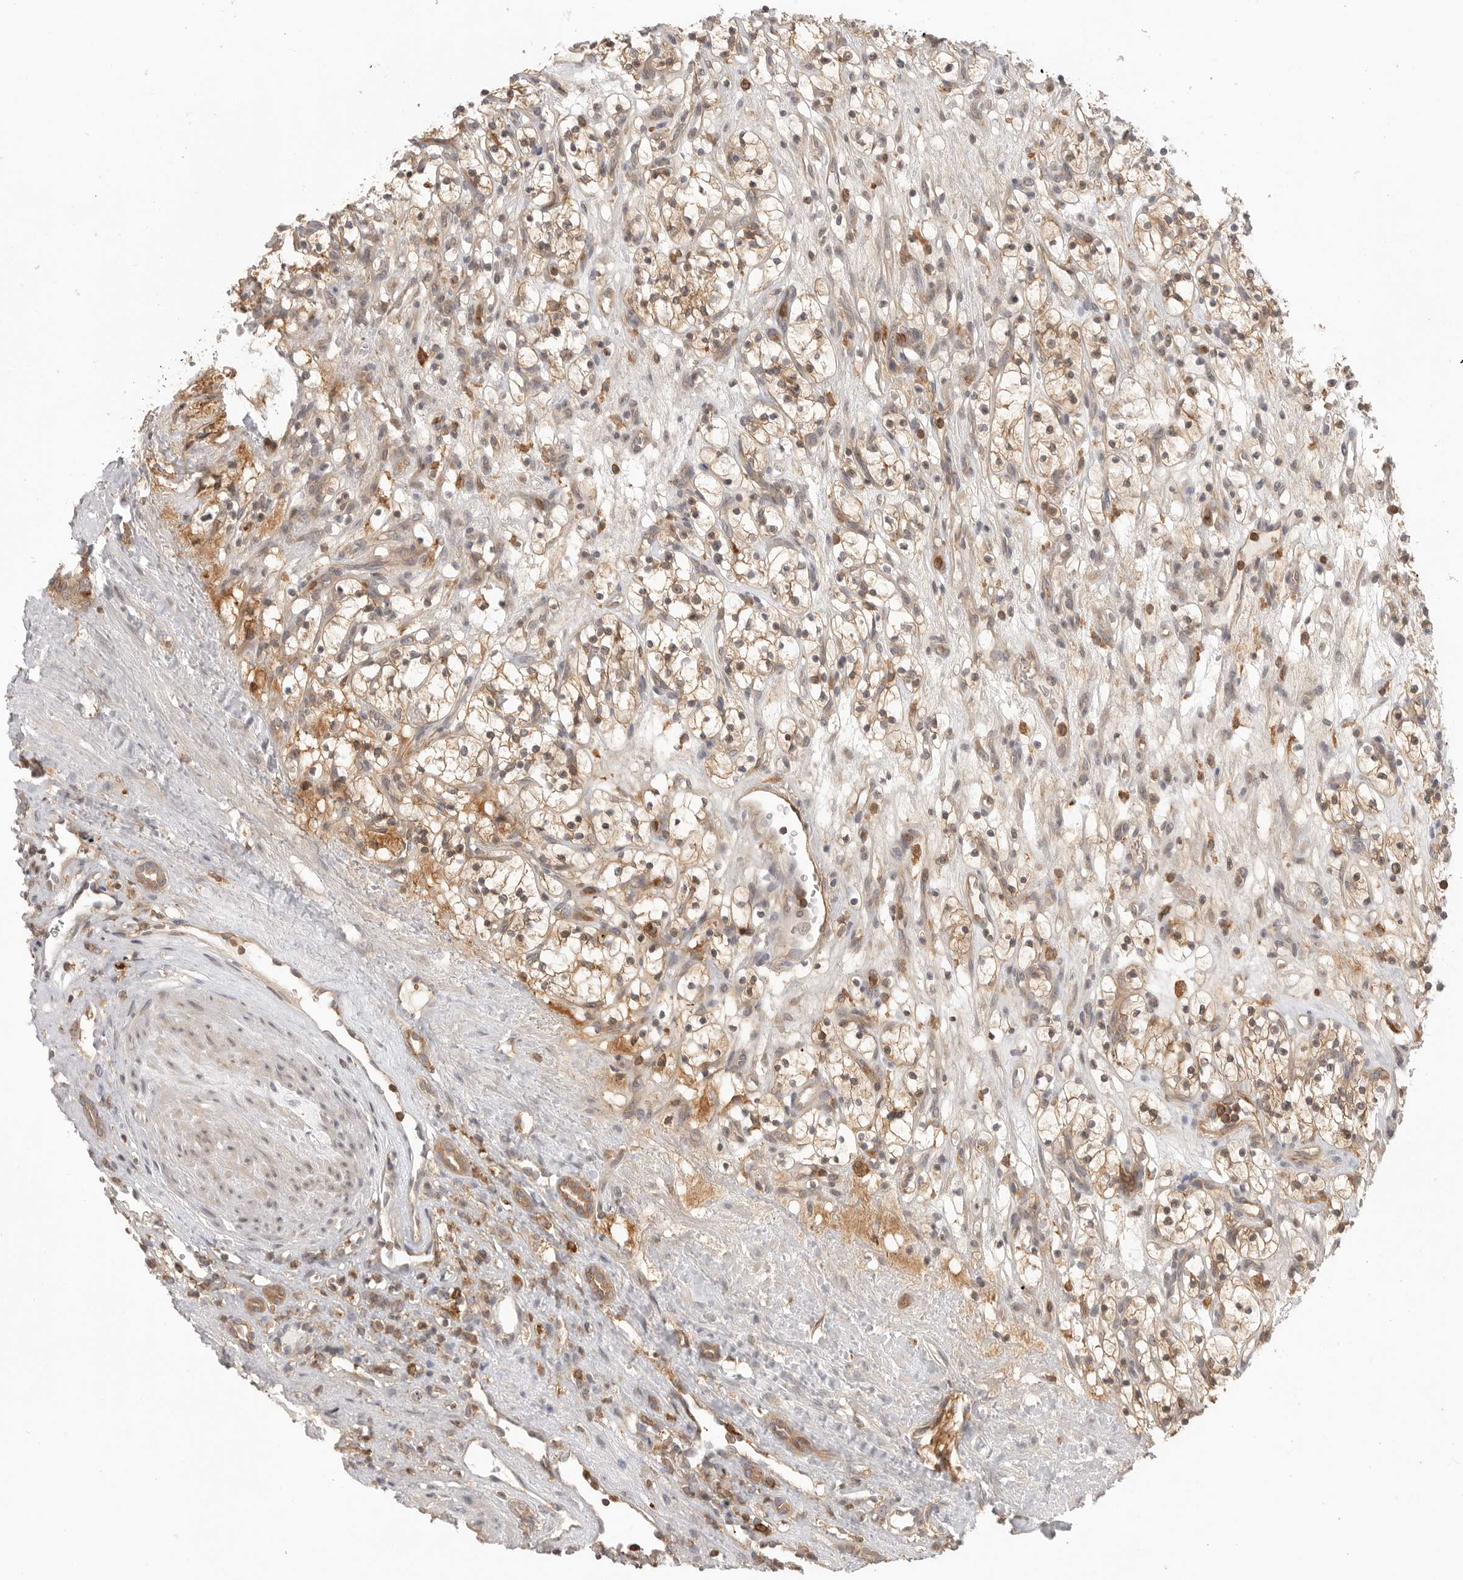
{"staining": {"intensity": "moderate", "quantity": ">75%", "location": "cytoplasmic/membranous"}, "tissue": "renal cancer", "cell_type": "Tumor cells", "image_type": "cancer", "snomed": [{"axis": "morphology", "description": "Adenocarcinoma, NOS"}, {"axis": "topography", "description": "Kidney"}], "caption": "Renal adenocarcinoma tissue demonstrates moderate cytoplasmic/membranous positivity in about >75% of tumor cells, visualized by immunohistochemistry.", "gene": "DBNL", "patient": {"sex": "female", "age": 57}}